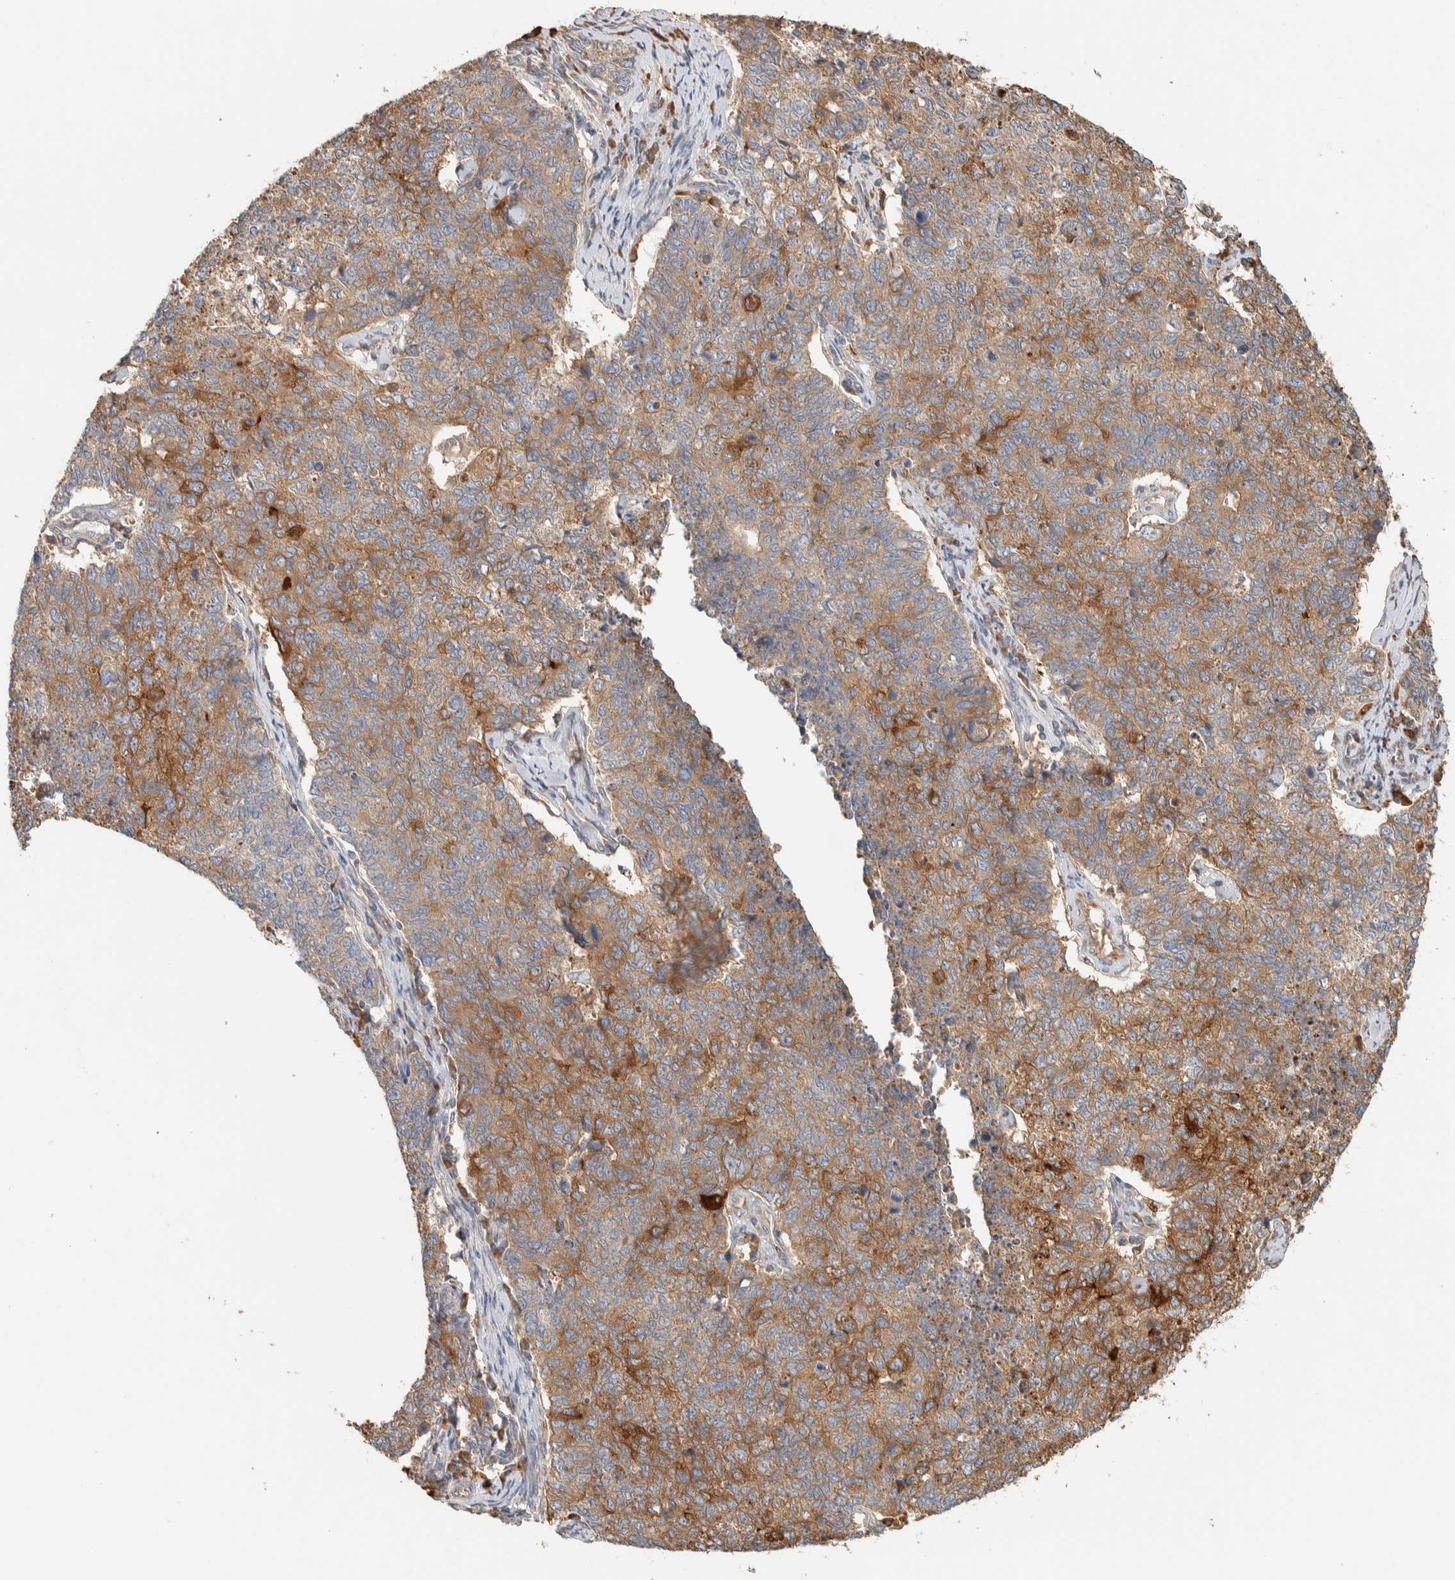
{"staining": {"intensity": "moderate", "quantity": "25%-75%", "location": "cytoplasmic/membranous"}, "tissue": "cervical cancer", "cell_type": "Tumor cells", "image_type": "cancer", "snomed": [{"axis": "morphology", "description": "Squamous cell carcinoma, NOS"}, {"axis": "topography", "description": "Cervix"}], "caption": "Moderate cytoplasmic/membranous staining is appreciated in about 25%-75% of tumor cells in cervical squamous cell carcinoma. Nuclei are stained in blue.", "gene": "RAB11FIP1", "patient": {"sex": "female", "age": 63}}